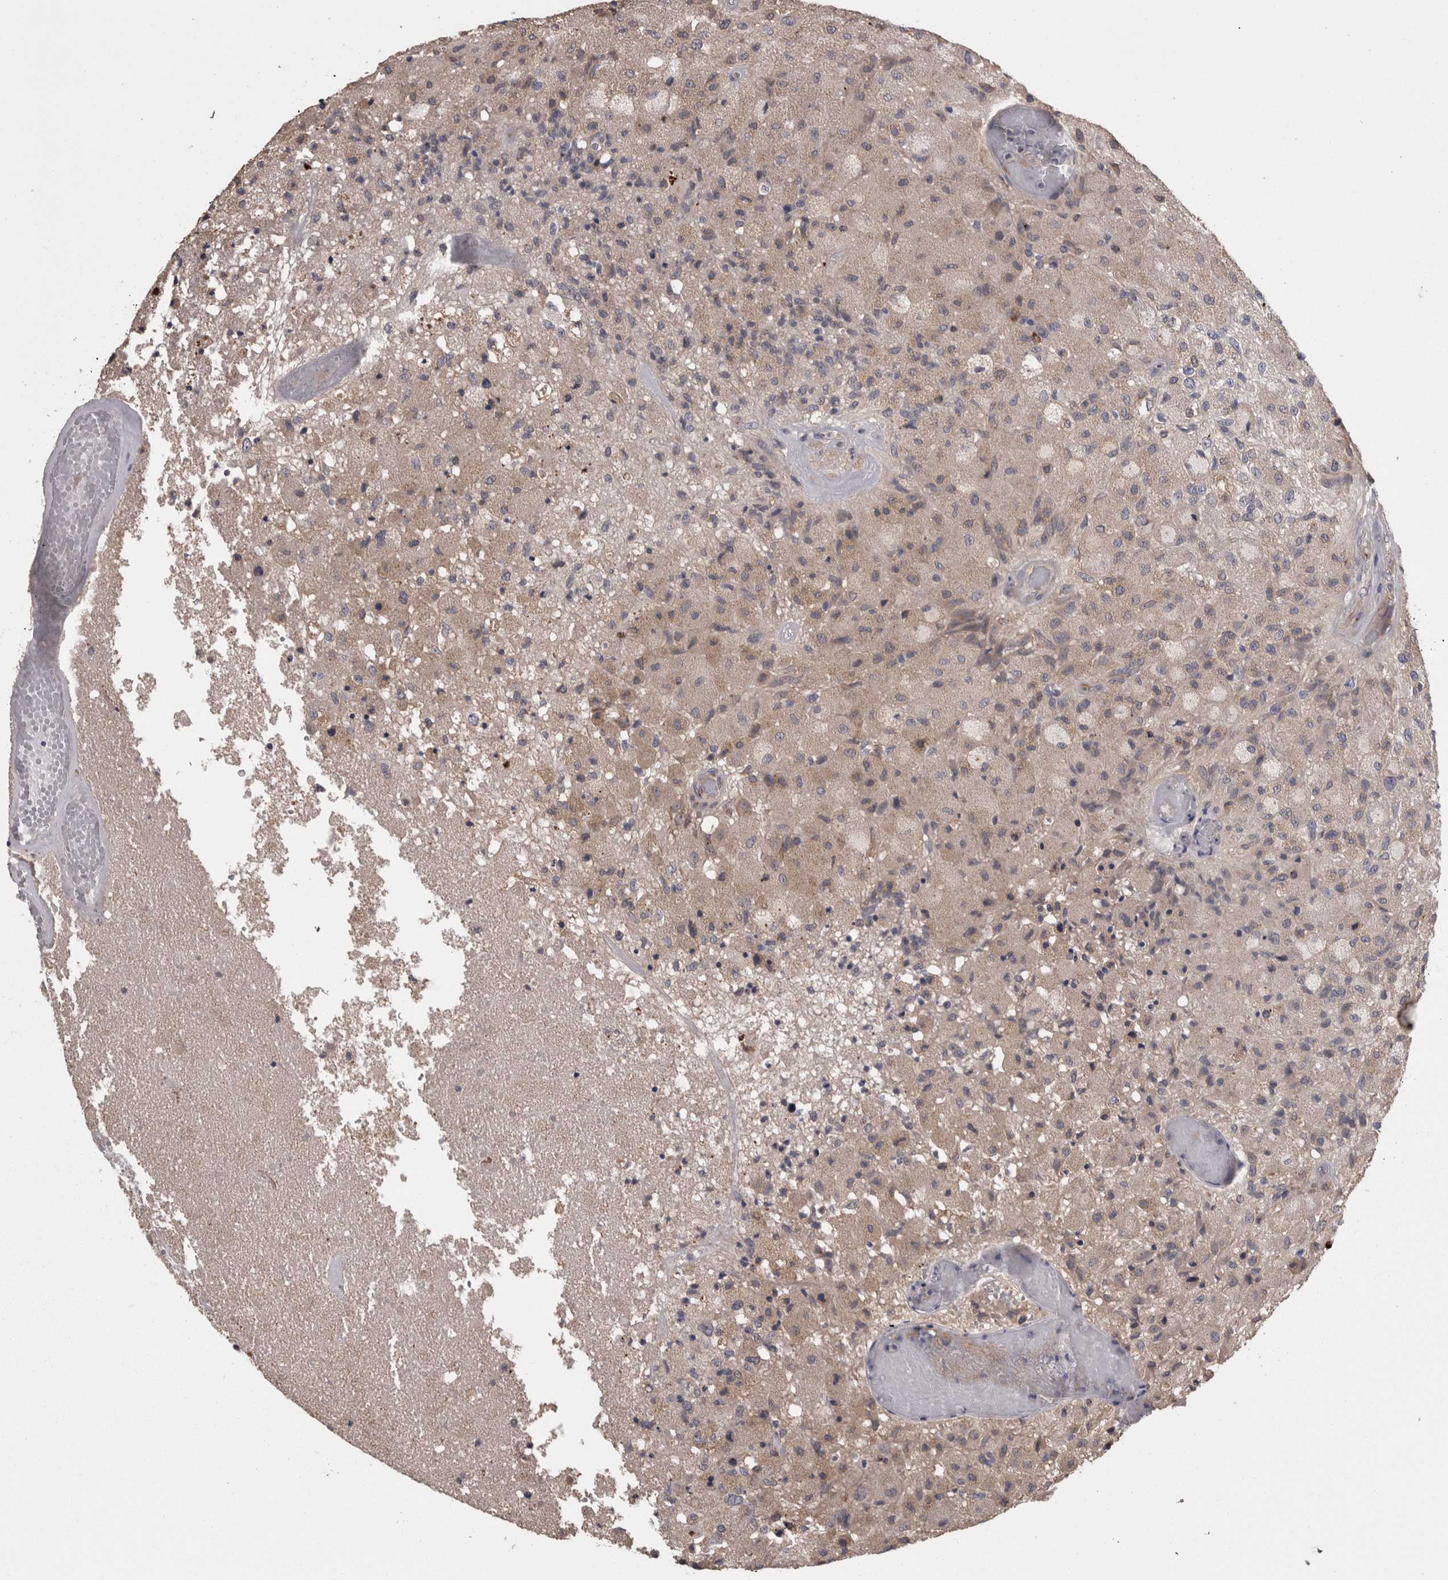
{"staining": {"intensity": "weak", "quantity": "<25%", "location": "cytoplasmic/membranous"}, "tissue": "glioma", "cell_type": "Tumor cells", "image_type": "cancer", "snomed": [{"axis": "morphology", "description": "Normal tissue, NOS"}, {"axis": "morphology", "description": "Glioma, malignant, High grade"}, {"axis": "topography", "description": "Cerebral cortex"}], "caption": "A photomicrograph of human glioma is negative for staining in tumor cells. (Immunohistochemistry (ihc), brightfield microscopy, high magnification).", "gene": "PCM1", "patient": {"sex": "male", "age": 77}}